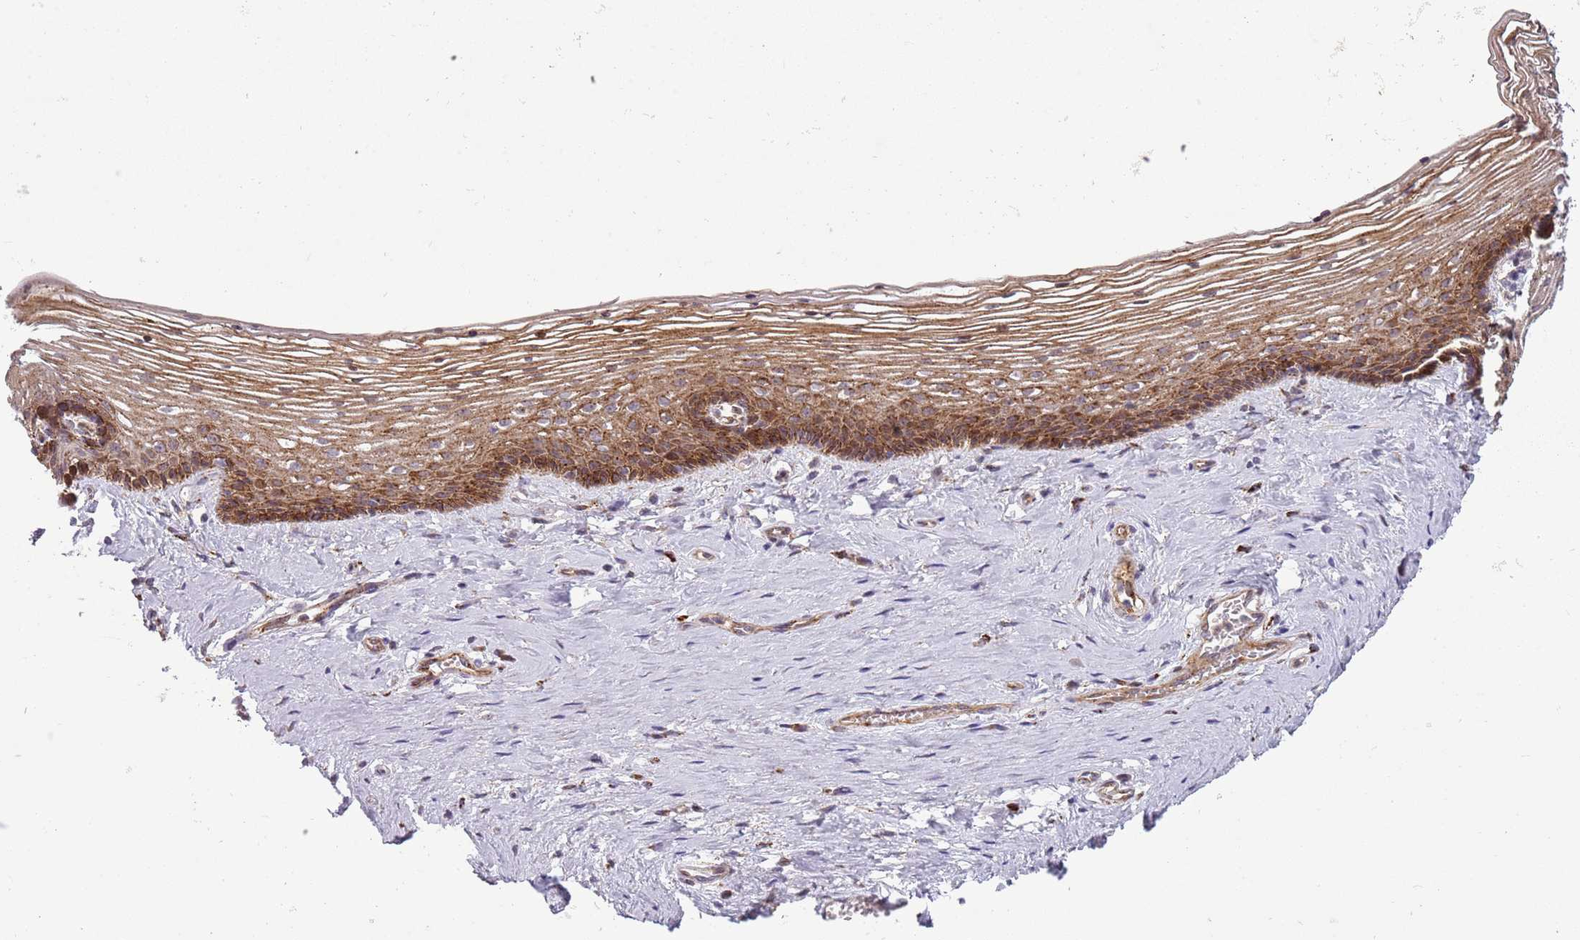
{"staining": {"intensity": "strong", "quantity": ">75%", "location": "cytoplasmic/membranous"}, "tissue": "vagina", "cell_type": "Squamous epithelial cells", "image_type": "normal", "snomed": [{"axis": "morphology", "description": "Normal tissue, NOS"}, {"axis": "topography", "description": "Vagina"}], "caption": "A micrograph showing strong cytoplasmic/membranous expression in about >75% of squamous epithelial cells in benign vagina, as visualized by brown immunohistochemical staining.", "gene": "PVRIG", "patient": {"sex": "female", "age": 46}}